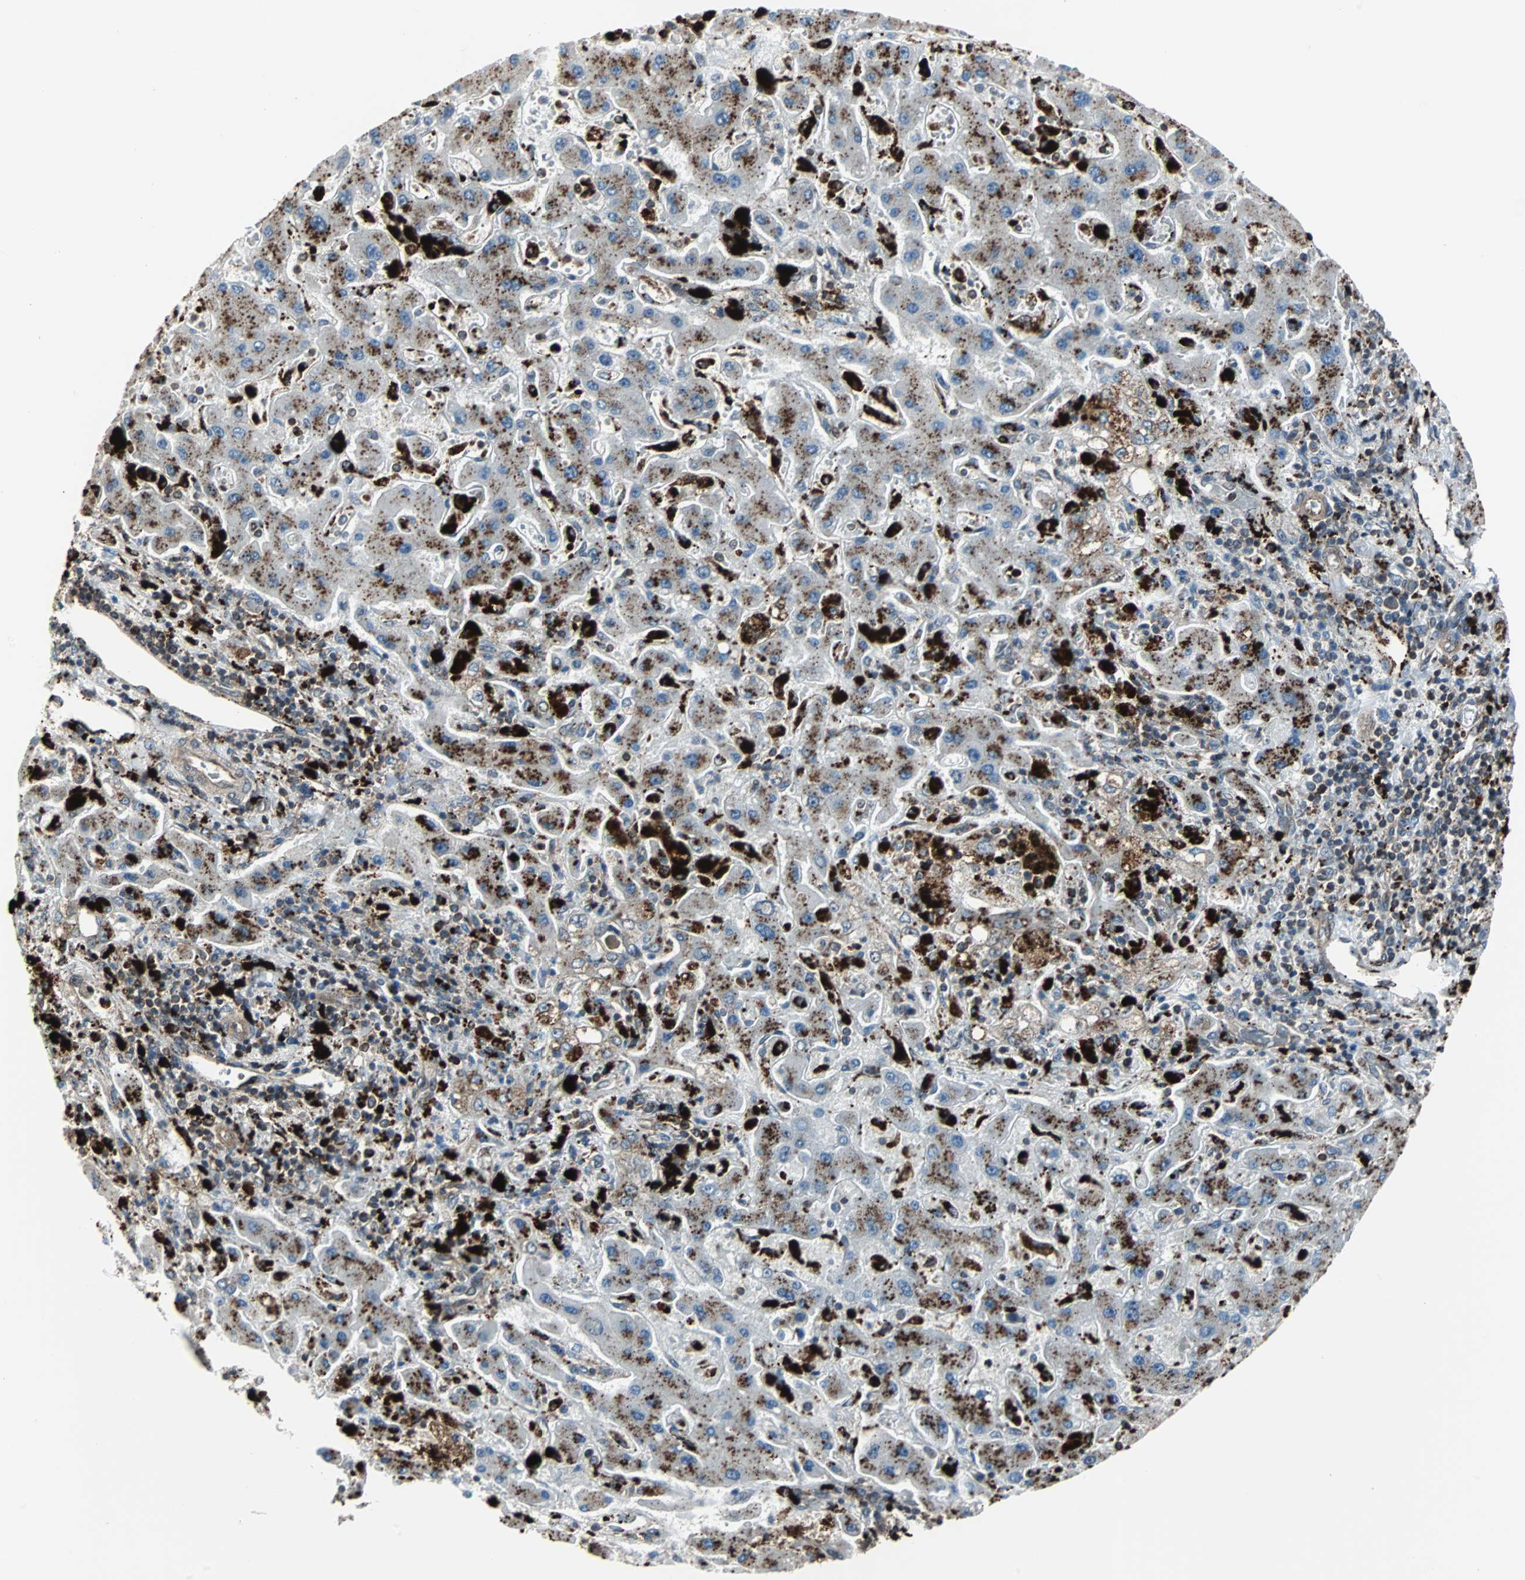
{"staining": {"intensity": "moderate", "quantity": "25%-75%", "location": "cytoplasmic/membranous"}, "tissue": "liver cancer", "cell_type": "Tumor cells", "image_type": "cancer", "snomed": [{"axis": "morphology", "description": "Cholangiocarcinoma"}, {"axis": "topography", "description": "Liver"}], "caption": "A high-resolution histopathology image shows immunohistochemistry (IHC) staining of liver cancer, which displays moderate cytoplasmic/membranous positivity in about 25%-75% of tumor cells.", "gene": "RELA", "patient": {"sex": "male", "age": 50}}